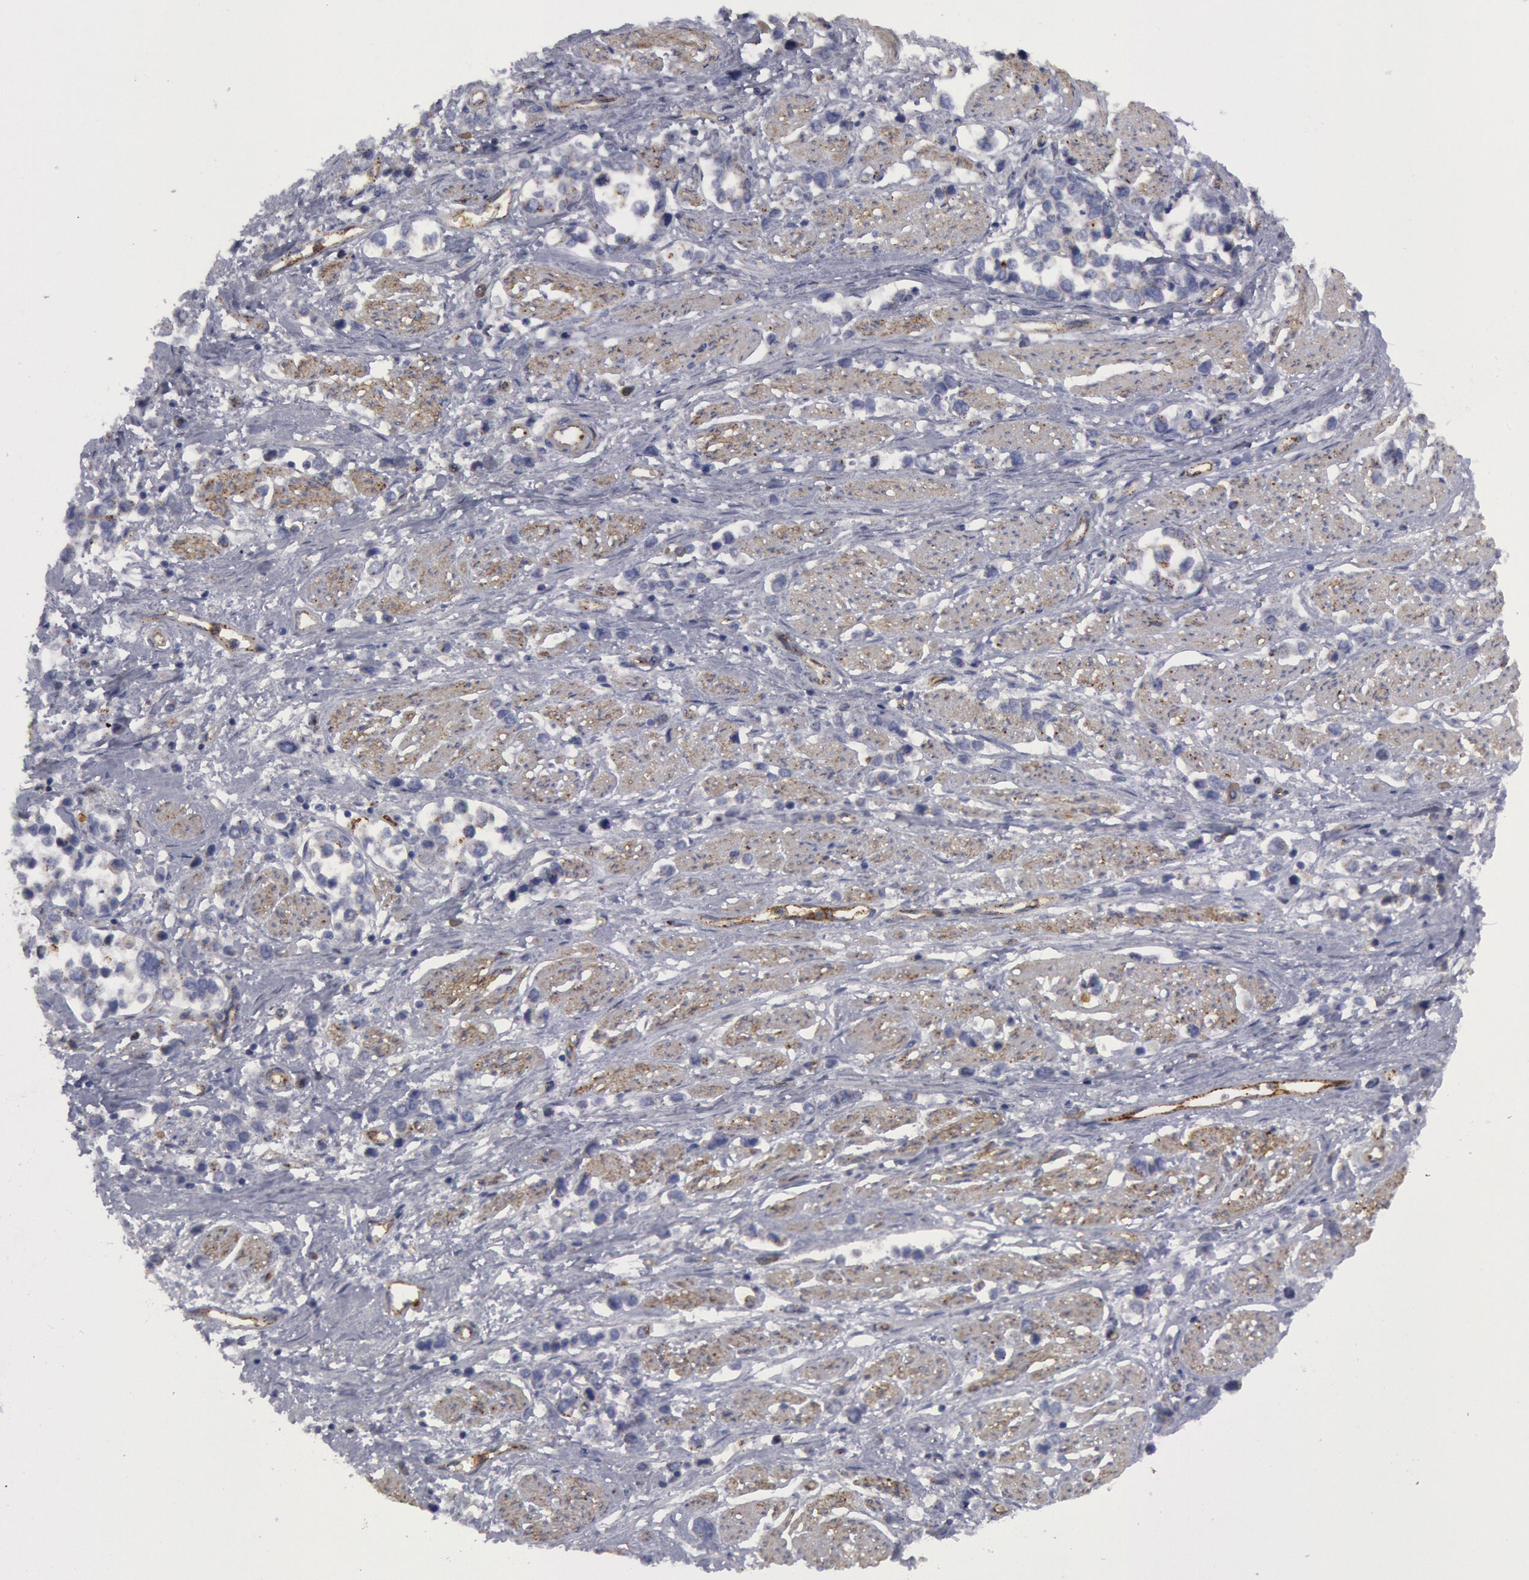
{"staining": {"intensity": "negative", "quantity": "none", "location": "none"}, "tissue": "stomach cancer", "cell_type": "Tumor cells", "image_type": "cancer", "snomed": [{"axis": "morphology", "description": "Adenocarcinoma, NOS"}, {"axis": "topography", "description": "Stomach, upper"}], "caption": "Immunohistochemistry of stomach cancer reveals no staining in tumor cells.", "gene": "FLOT1", "patient": {"sex": "male", "age": 76}}